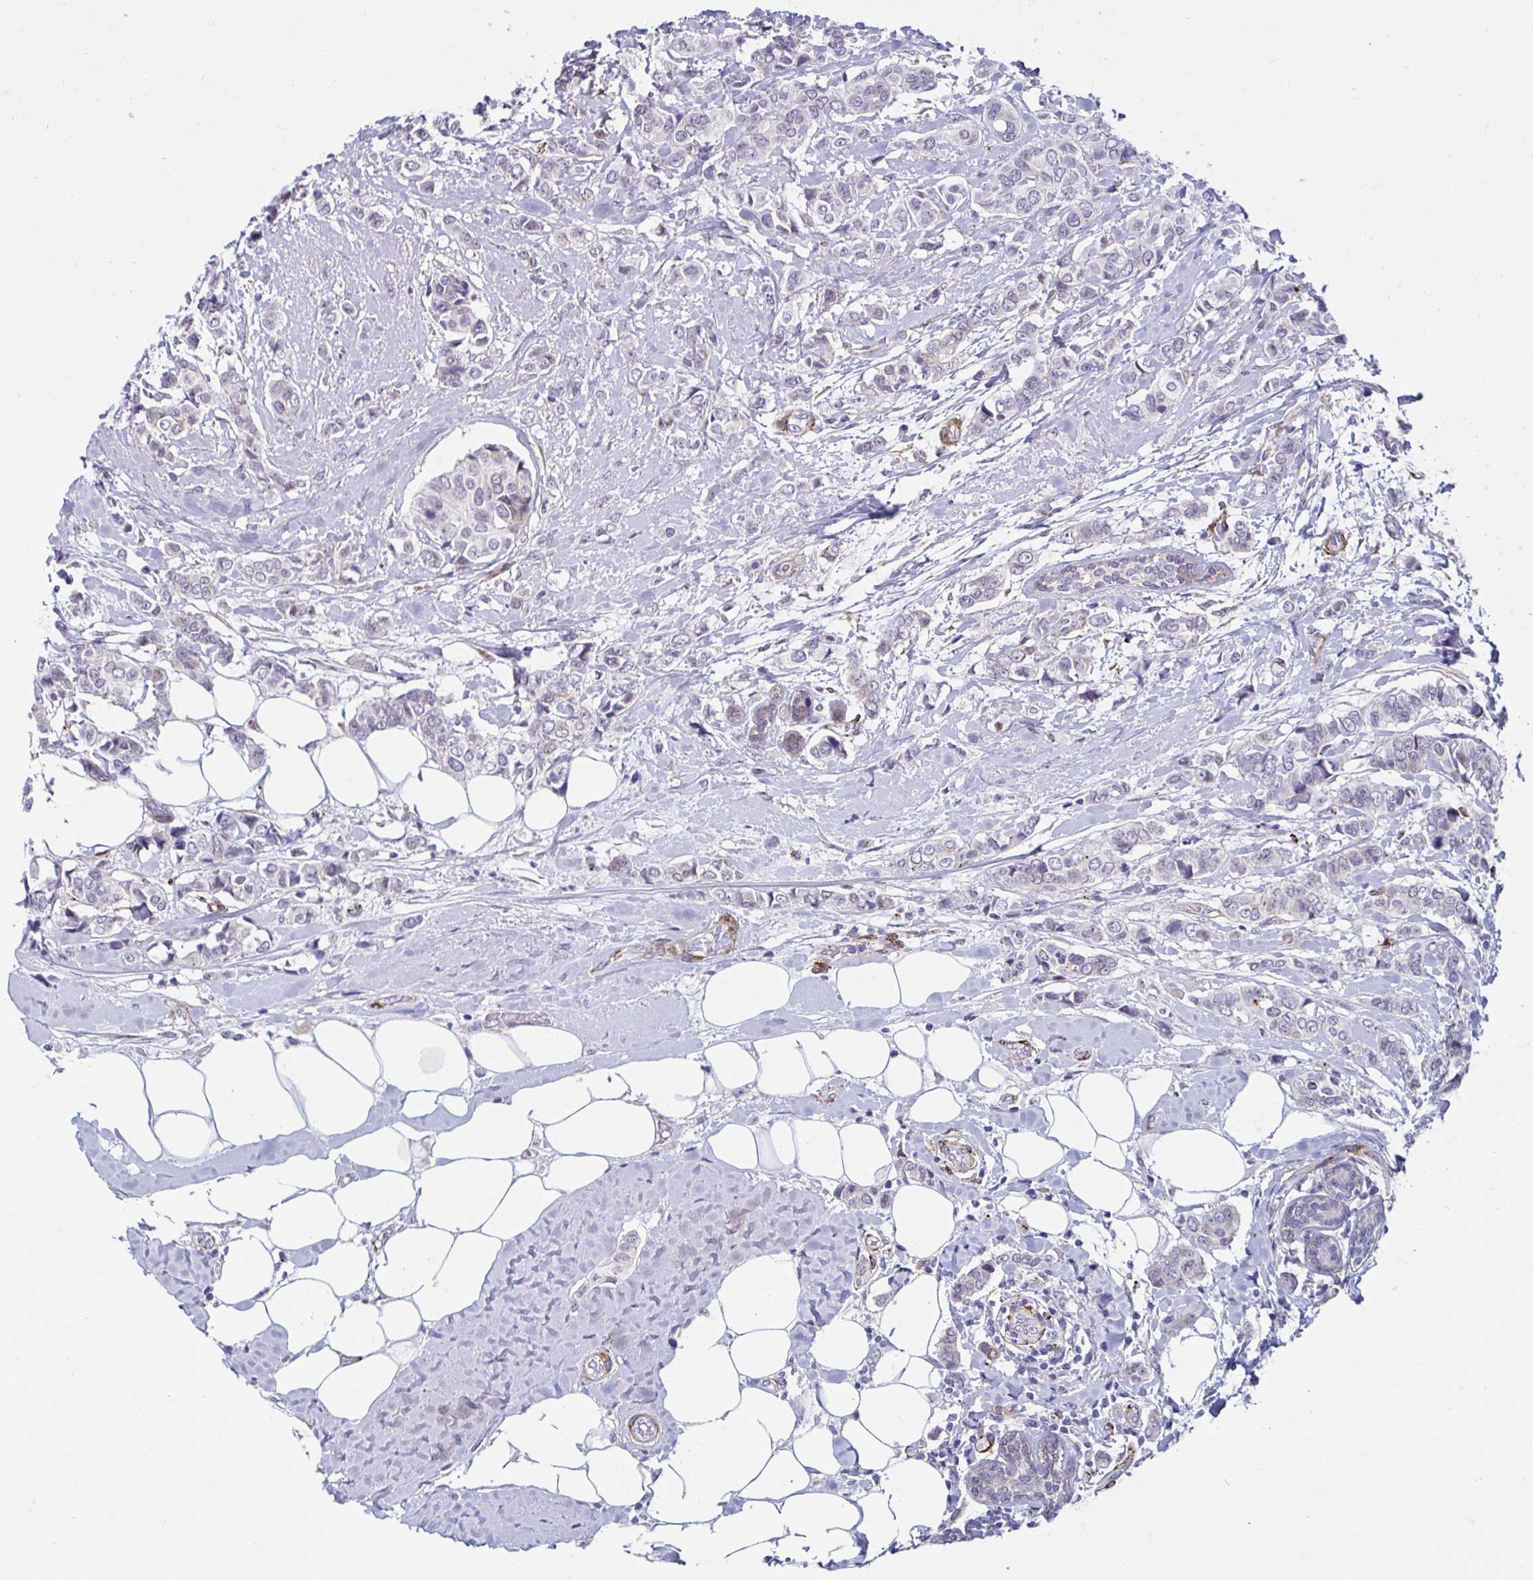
{"staining": {"intensity": "negative", "quantity": "none", "location": "none"}, "tissue": "breast cancer", "cell_type": "Tumor cells", "image_type": "cancer", "snomed": [{"axis": "morphology", "description": "Lobular carcinoma"}, {"axis": "topography", "description": "Breast"}], "caption": "Tumor cells are negative for protein expression in human breast cancer. (DAB immunohistochemistry (IHC) visualized using brightfield microscopy, high magnification).", "gene": "ANKRD62", "patient": {"sex": "female", "age": 51}}